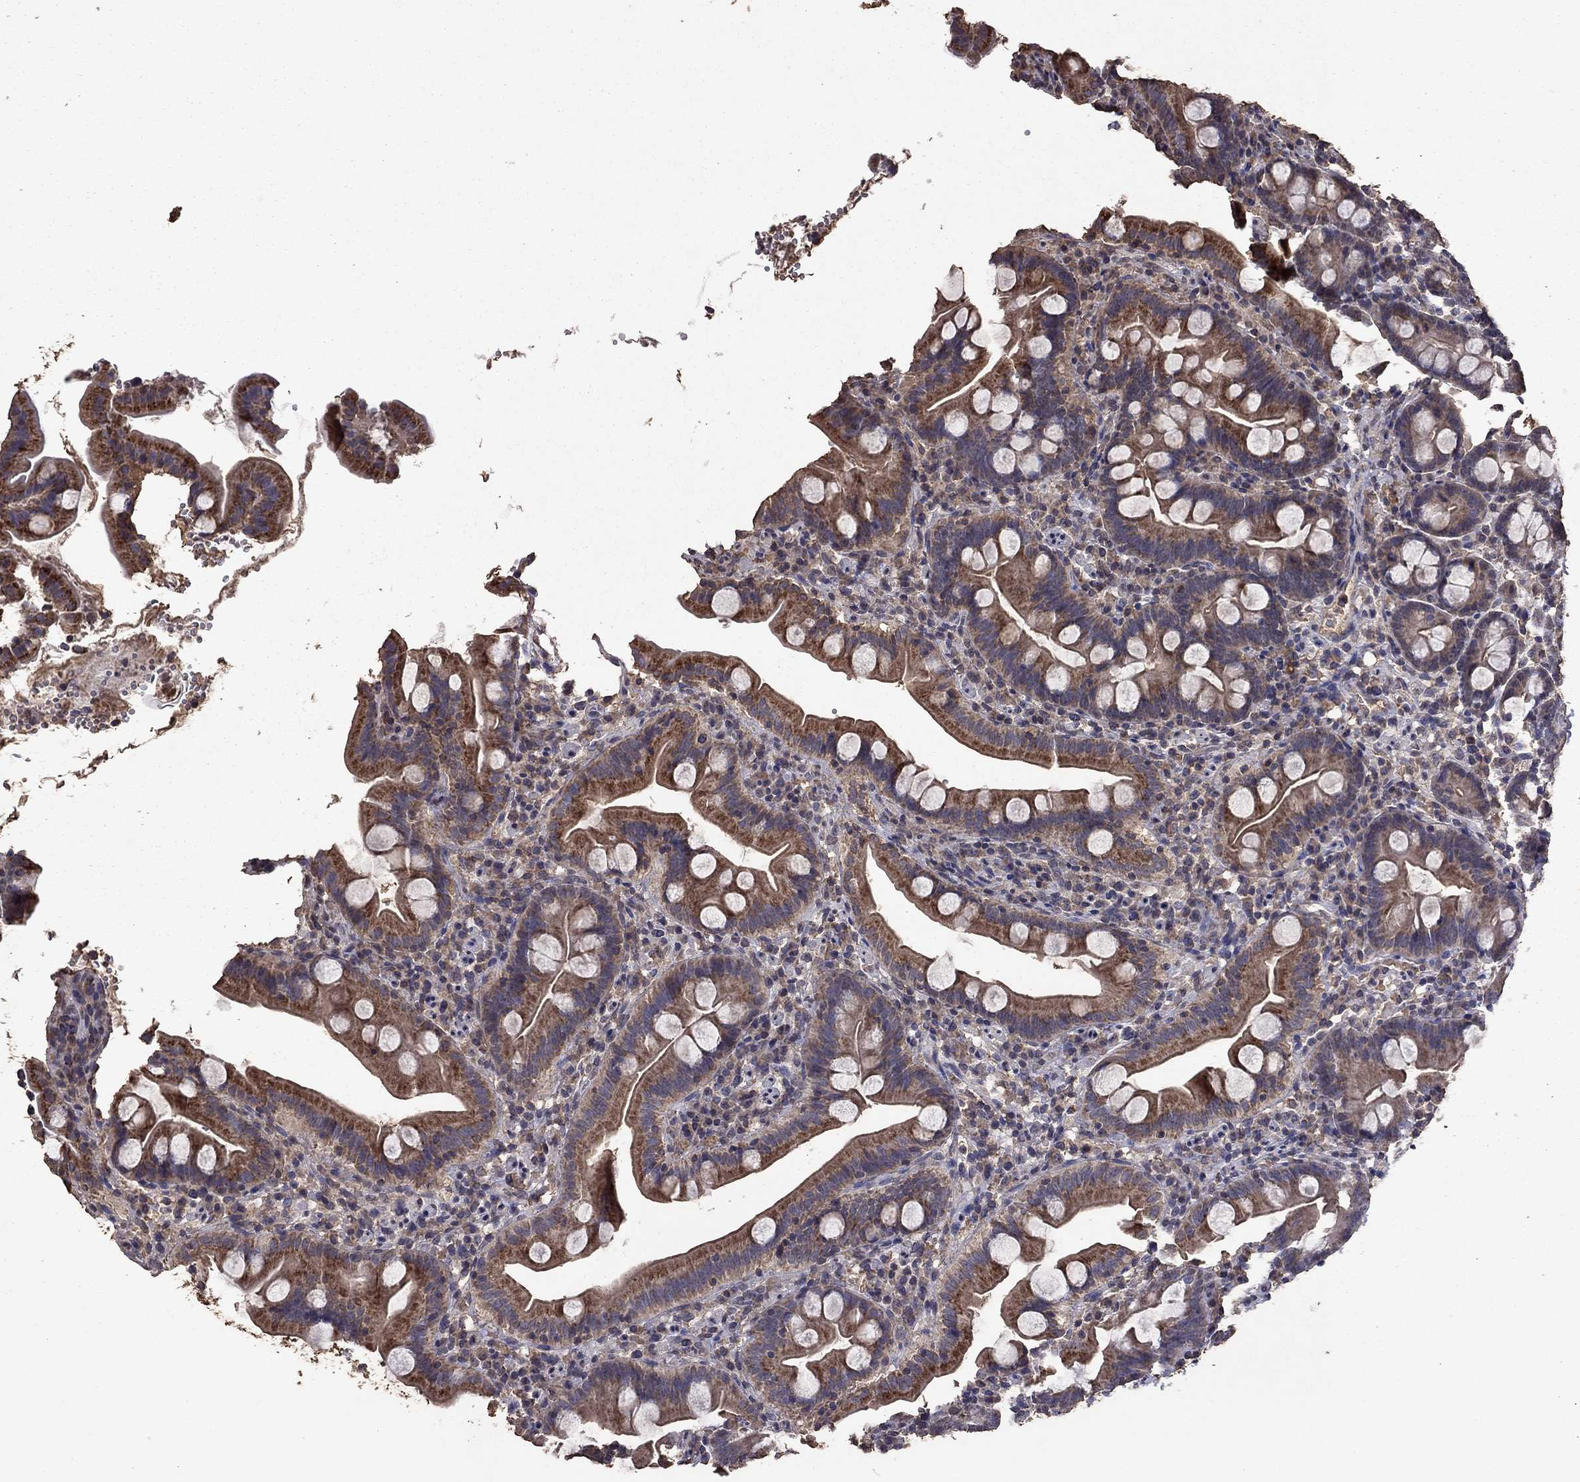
{"staining": {"intensity": "strong", "quantity": "25%-75%", "location": "cytoplasmic/membranous"}, "tissue": "small intestine", "cell_type": "Glandular cells", "image_type": "normal", "snomed": [{"axis": "morphology", "description": "Normal tissue, NOS"}, {"axis": "topography", "description": "Small intestine"}], "caption": "The micrograph demonstrates immunohistochemical staining of normal small intestine. There is strong cytoplasmic/membranous expression is identified in approximately 25%-75% of glandular cells.", "gene": "SERPINA5", "patient": {"sex": "female", "age": 44}}